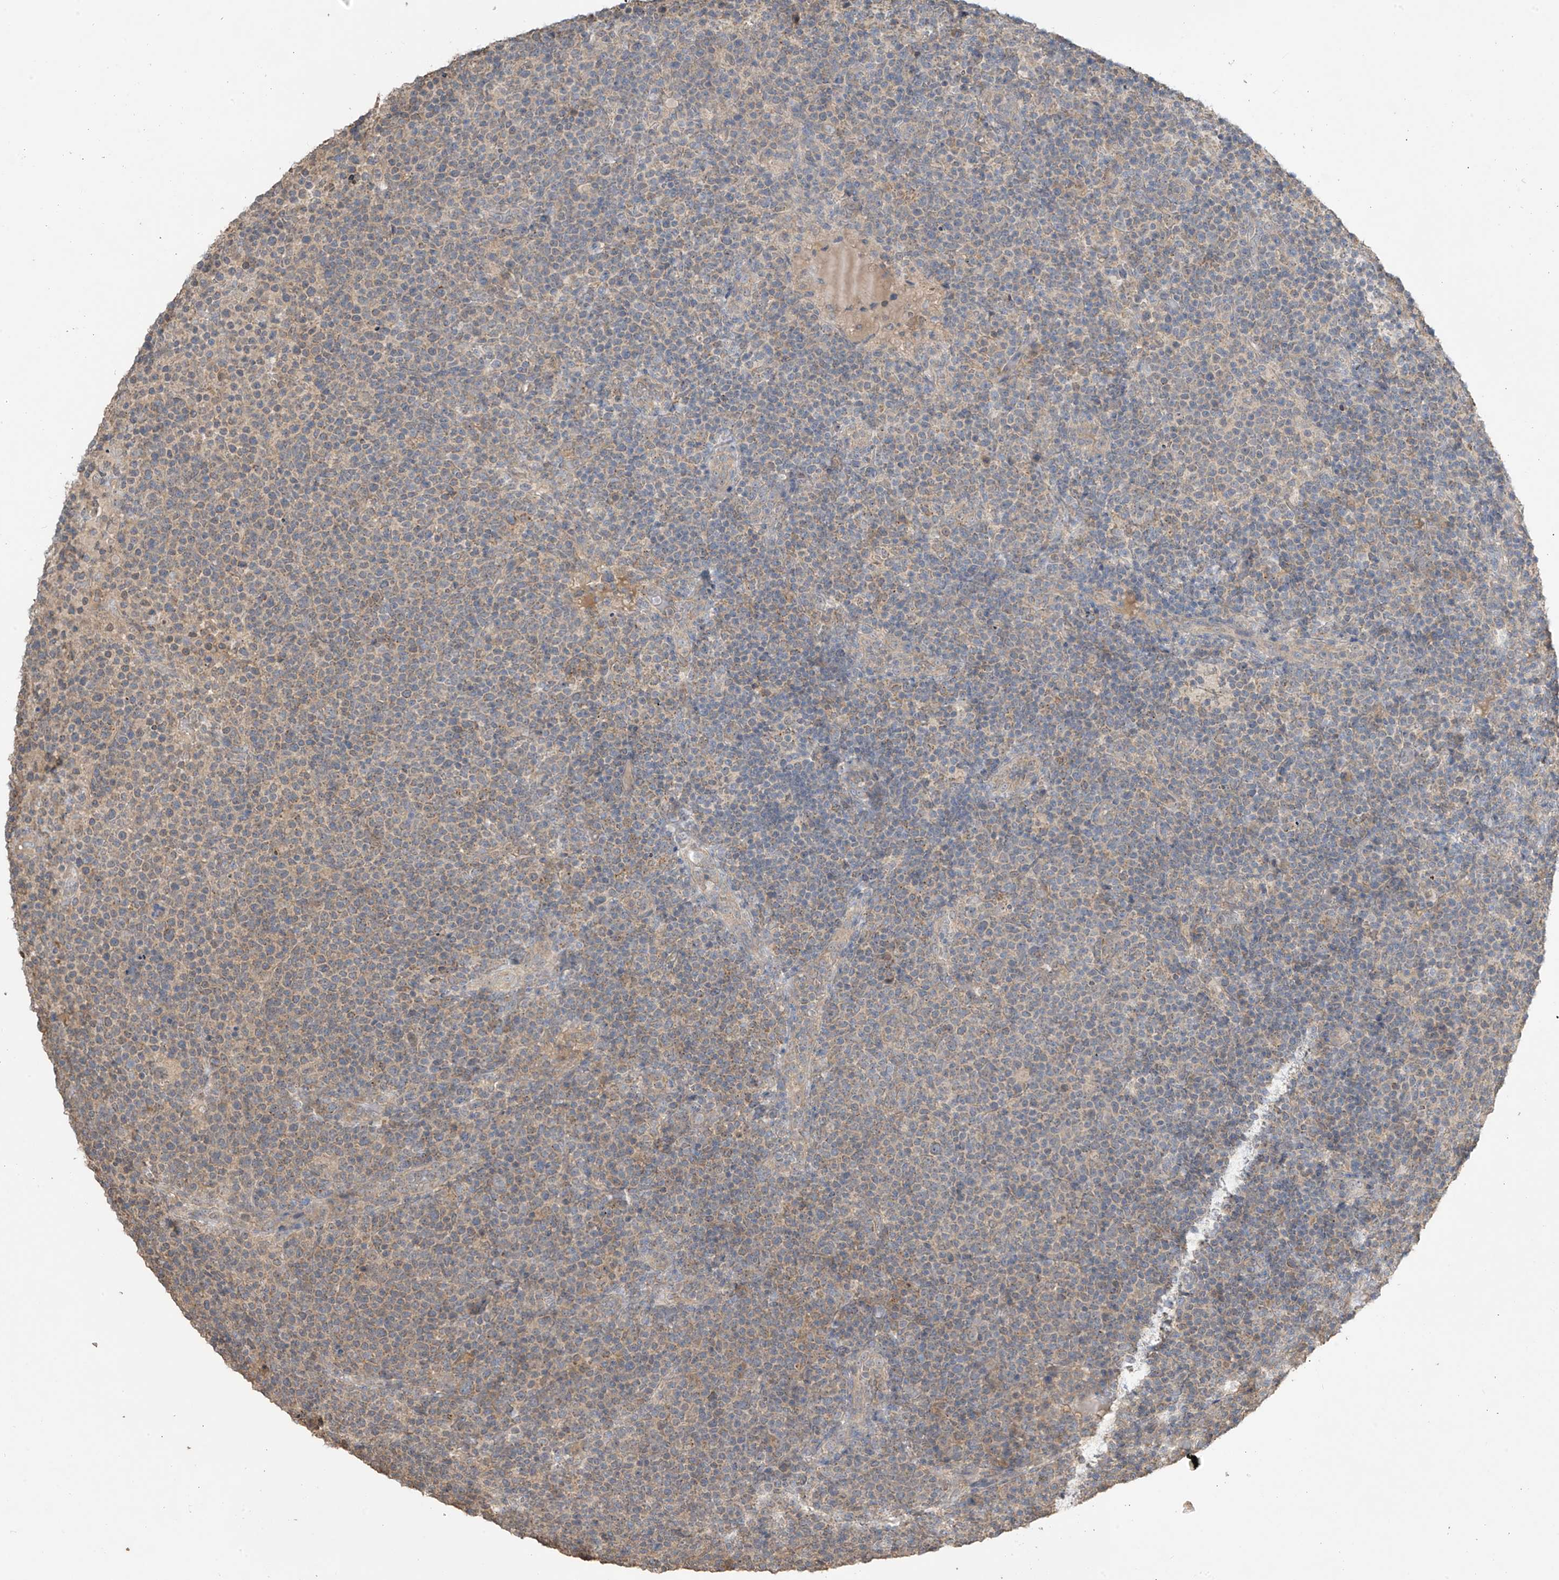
{"staining": {"intensity": "weak", "quantity": "25%-75%", "location": "cytoplasmic/membranous"}, "tissue": "lymphoma", "cell_type": "Tumor cells", "image_type": "cancer", "snomed": [{"axis": "morphology", "description": "Malignant lymphoma, non-Hodgkin's type, High grade"}, {"axis": "topography", "description": "Lymph node"}], "caption": "High-magnification brightfield microscopy of lymphoma stained with DAB (brown) and counterstained with hematoxylin (blue). tumor cells exhibit weak cytoplasmic/membranous staining is seen in approximately25%-75% of cells.", "gene": "SLFN14", "patient": {"sex": "male", "age": 61}}